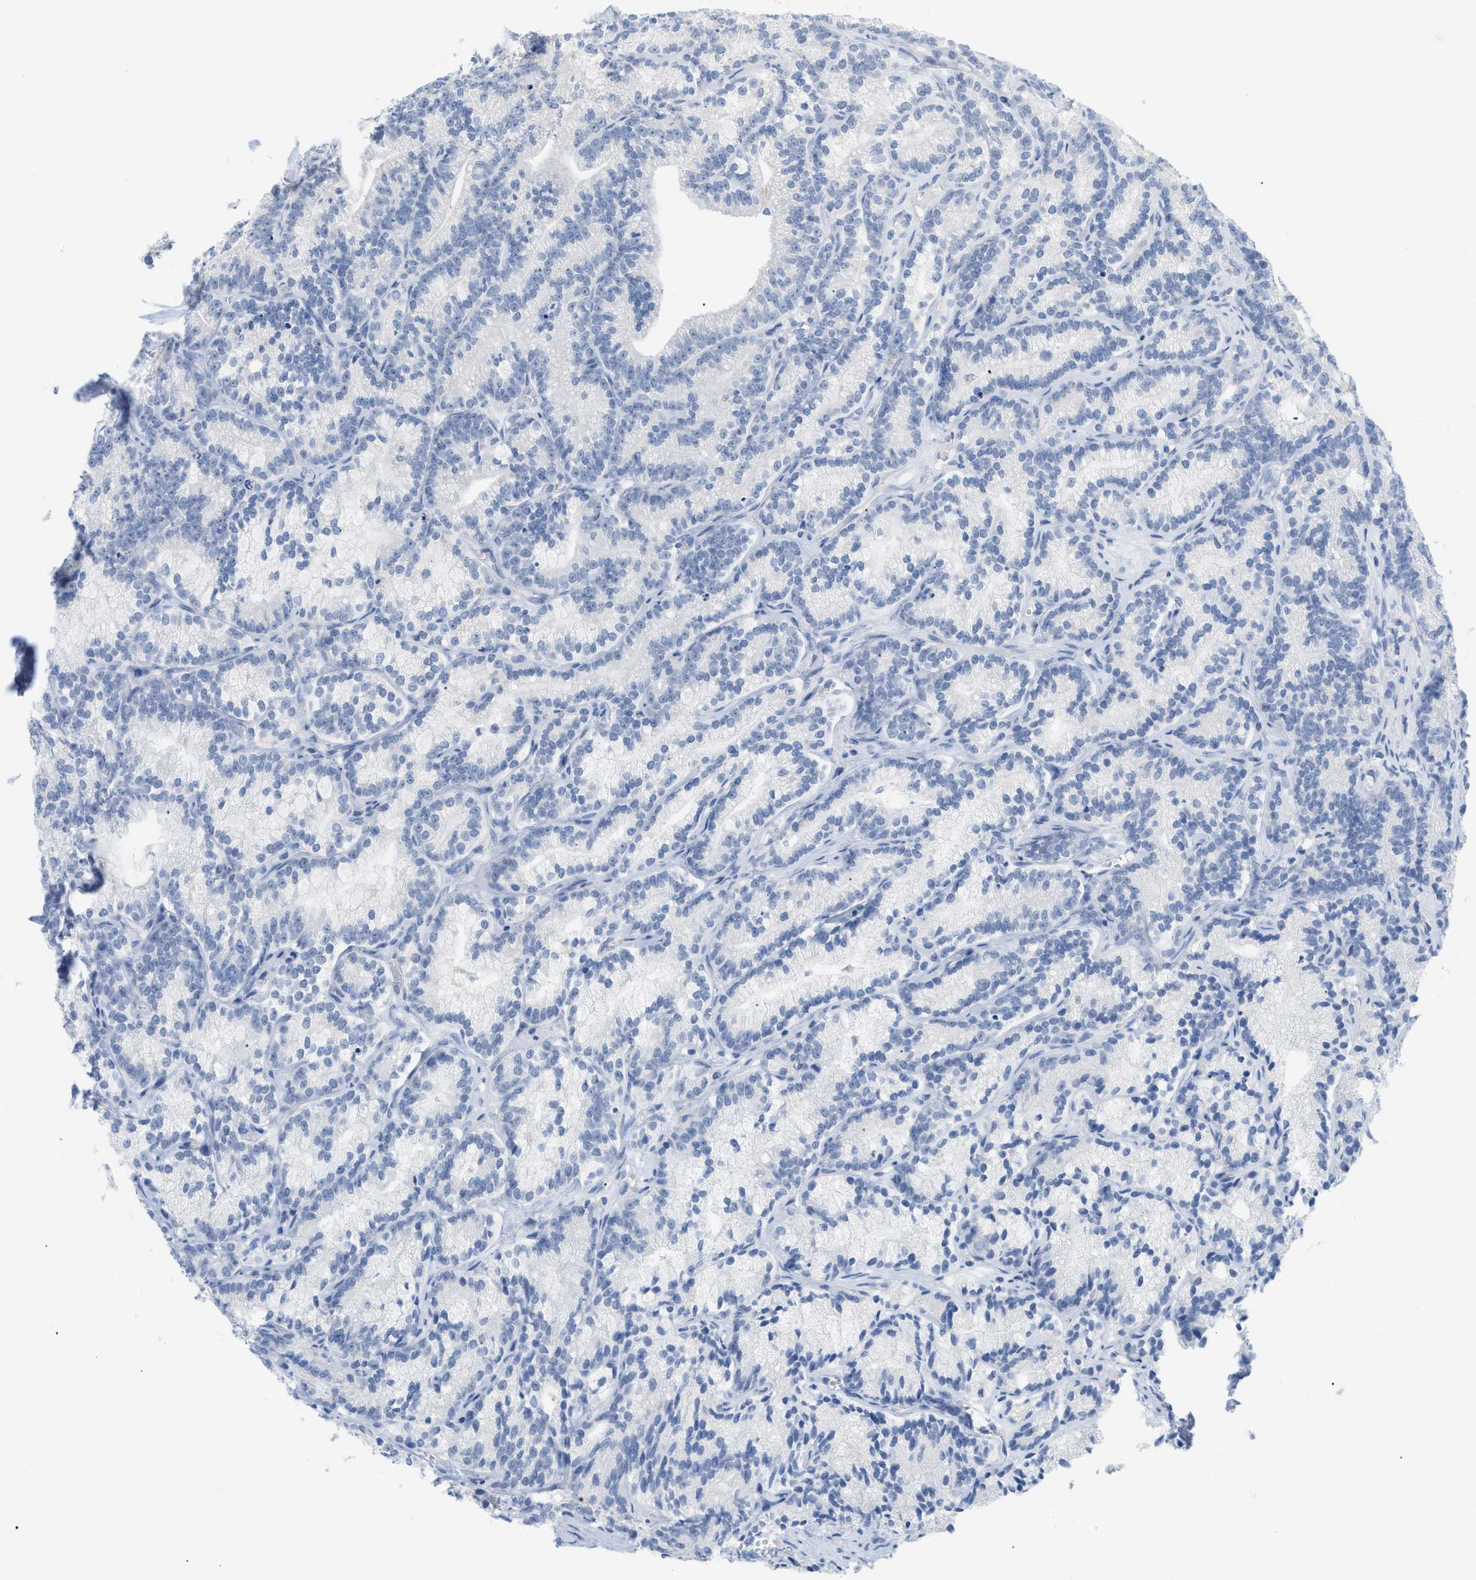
{"staining": {"intensity": "negative", "quantity": "none", "location": "none"}, "tissue": "prostate cancer", "cell_type": "Tumor cells", "image_type": "cancer", "snomed": [{"axis": "morphology", "description": "Adenocarcinoma, Low grade"}, {"axis": "topography", "description": "Prostate"}], "caption": "Immunohistochemical staining of human adenocarcinoma (low-grade) (prostate) displays no significant staining in tumor cells.", "gene": "PAPPA", "patient": {"sex": "male", "age": 89}}